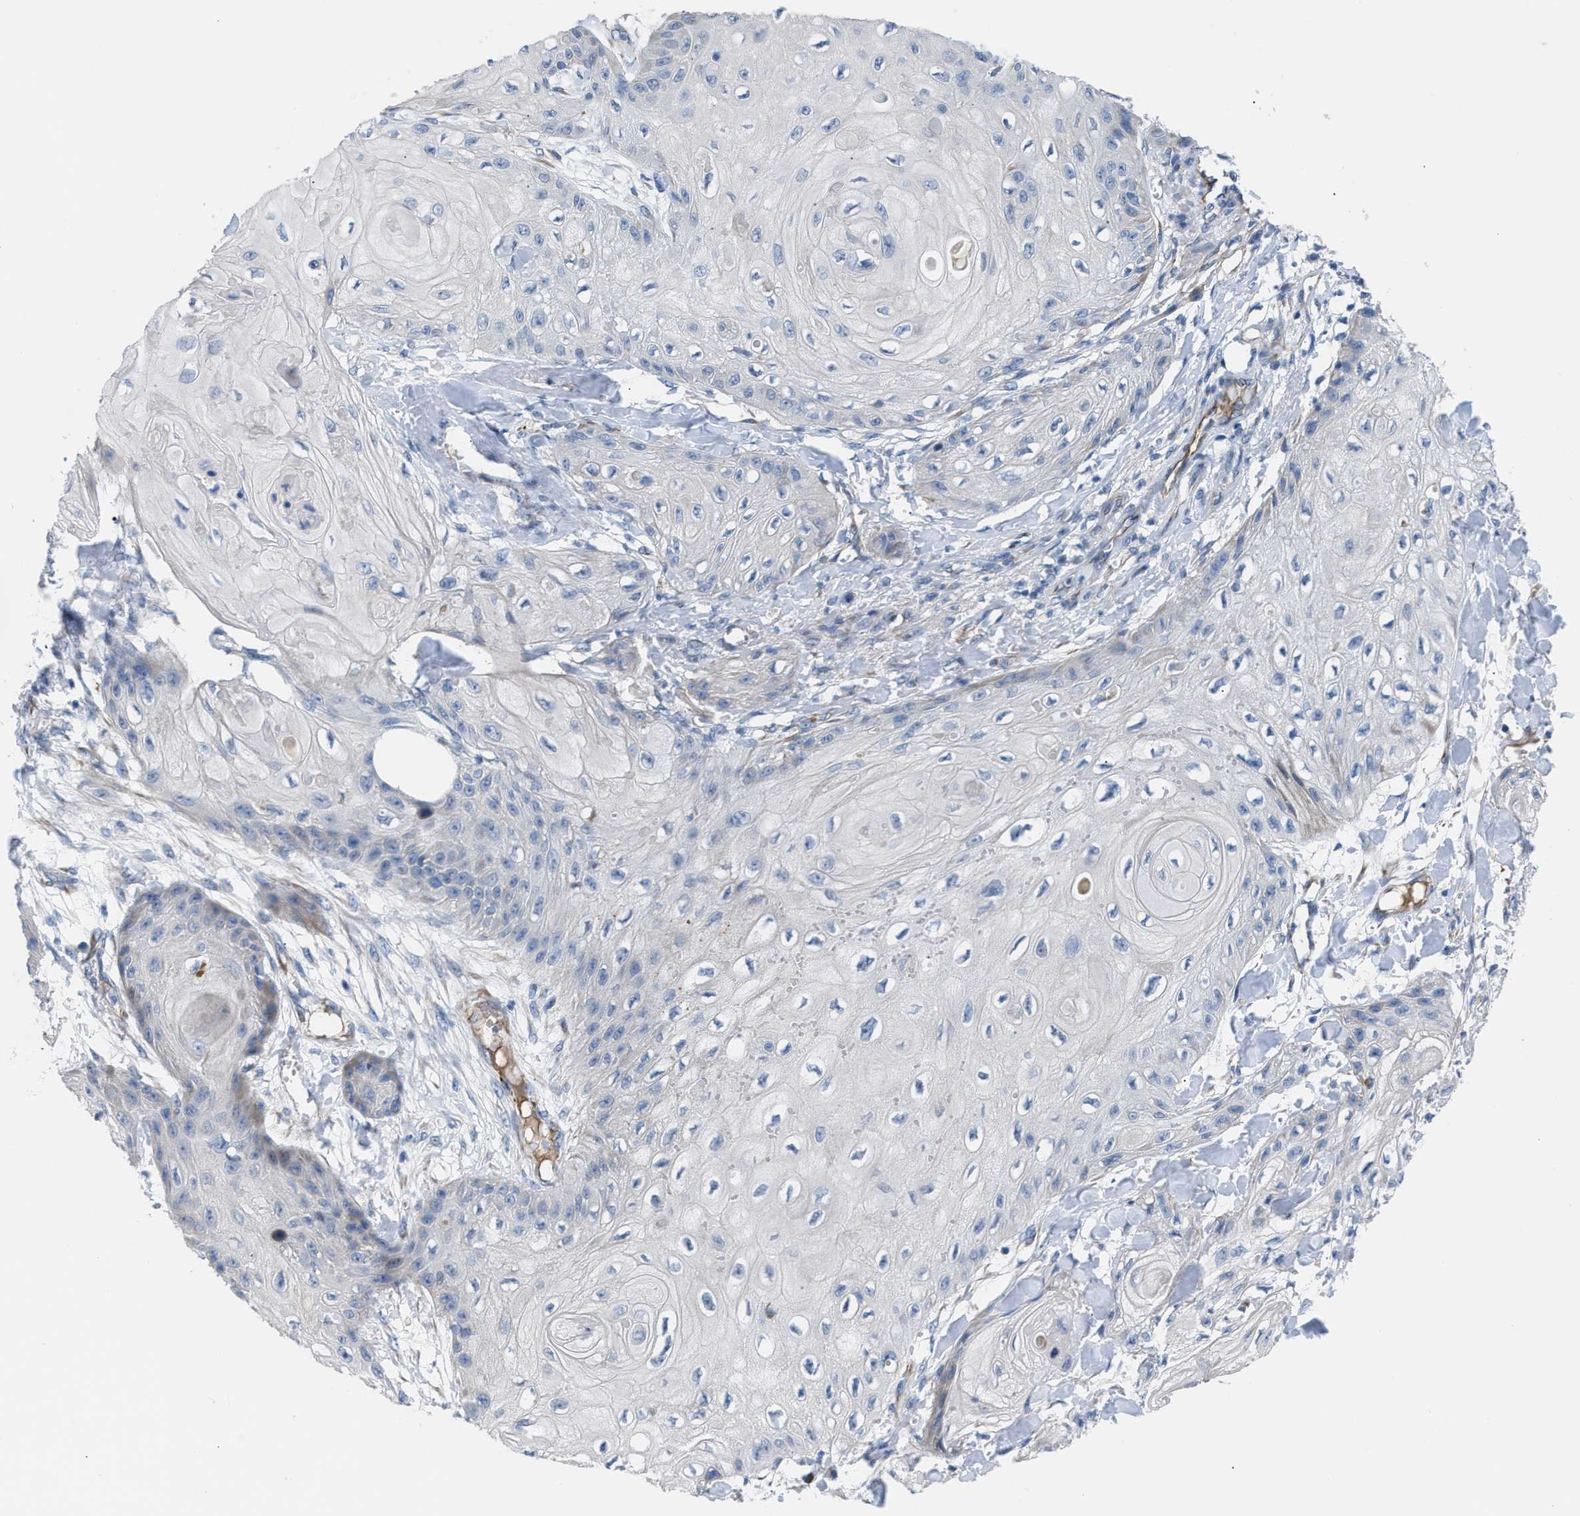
{"staining": {"intensity": "negative", "quantity": "none", "location": "none"}, "tissue": "skin cancer", "cell_type": "Tumor cells", "image_type": "cancer", "snomed": [{"axis": "morphology", "description": "Squamous cell carcinoma, NOS"}, {"axis": "topography", "description": "Skin"}], "caption": "DAB immunohistochemical staining of skin cancer demonstrates no significant positivity in tumor cells.", "gene": "TFPI", "patient": {"sex": "male", "age": 74}}